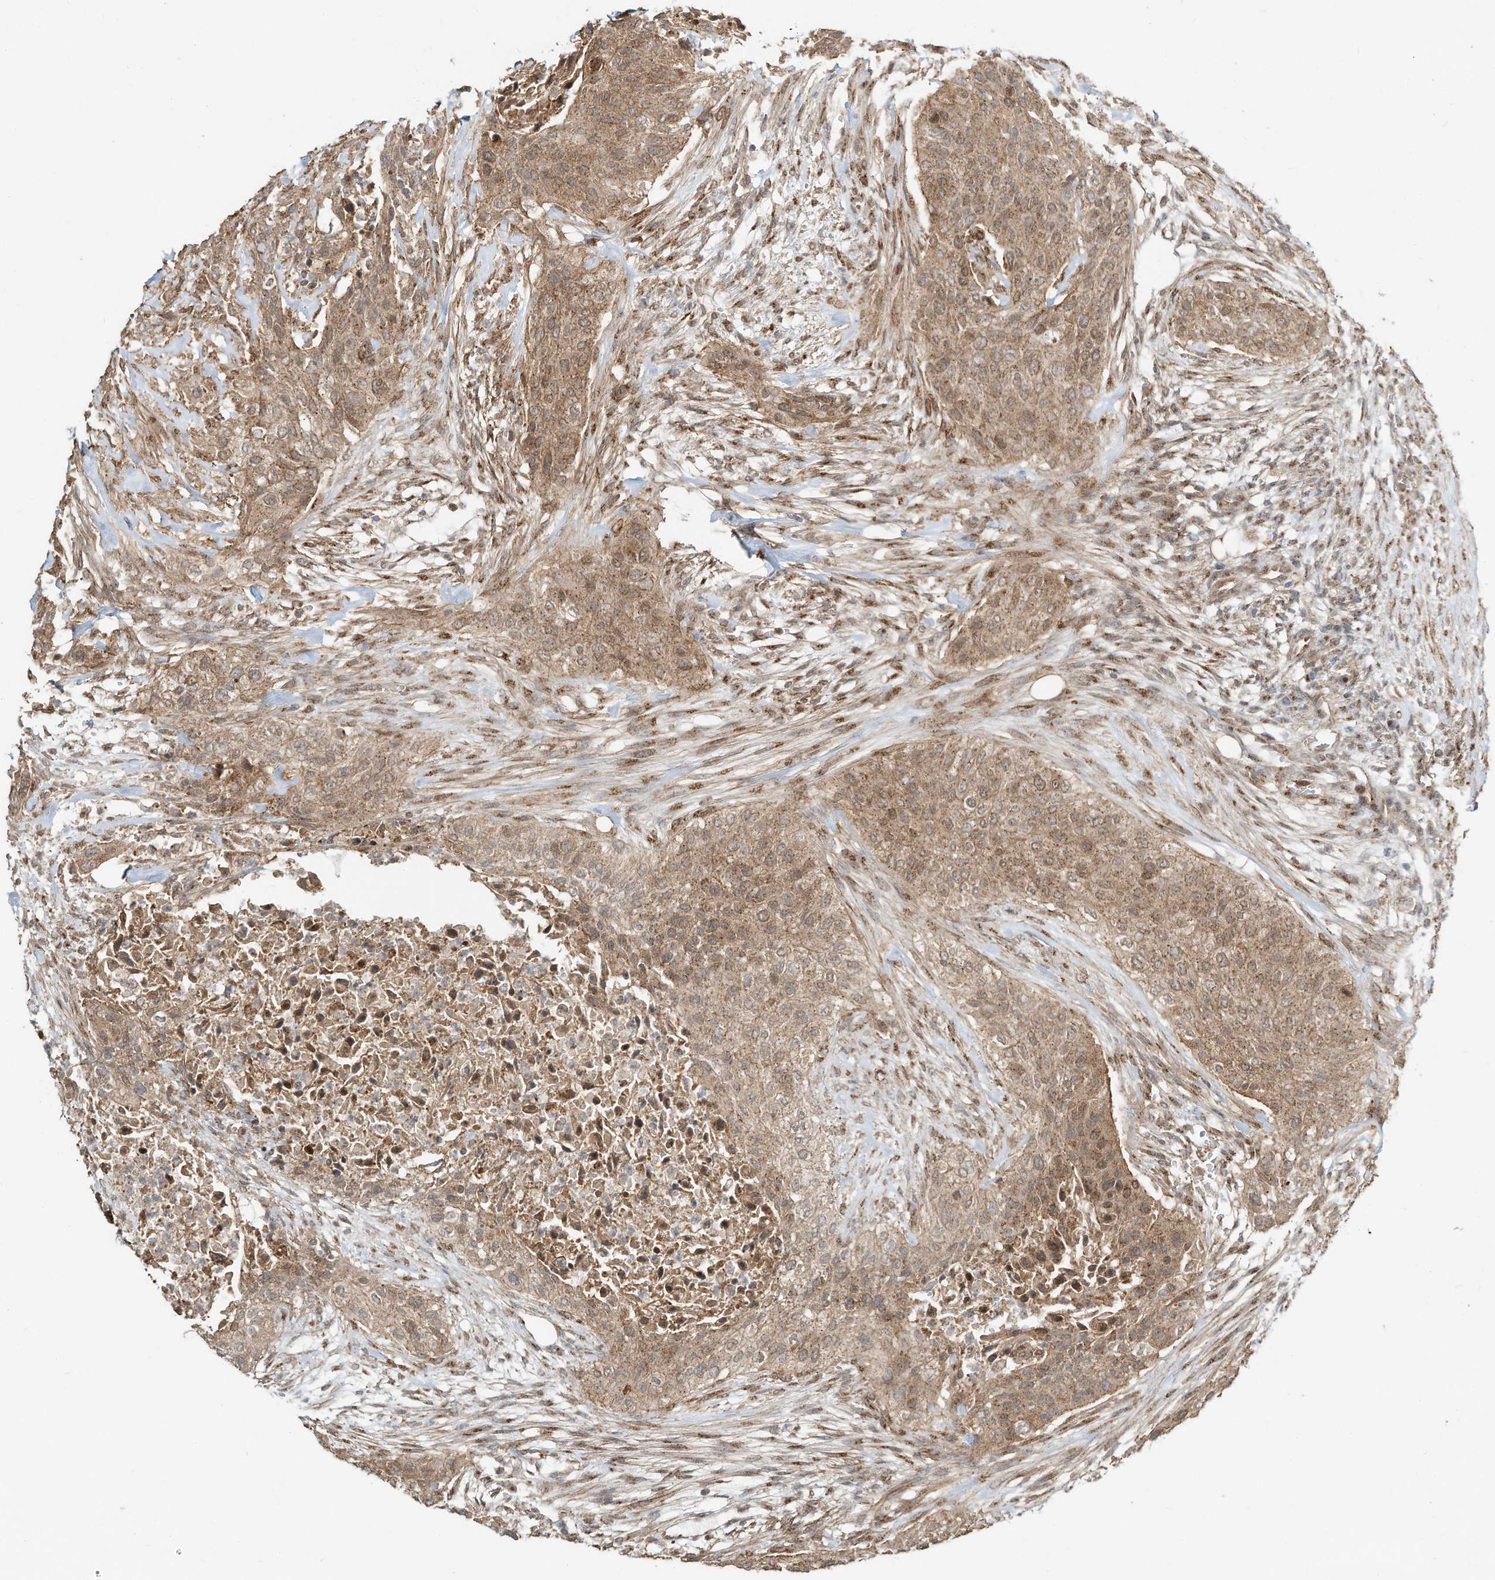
{"staining": {"intensity": "moderate", "quantity": ">75%", "location": "cytoplasmic/membranous"}, "tissue": "urothelial cancer", "cell_type": "Tumor cells", "image_type": "cancer", "snomed": [{"axis": "morphology", "description": "Urothelial carcinoma, High grade"}, {"axis": "topography", "description": "Urinary bladder"}], "caption": "About >75% of tumor cells in urothelial carcinoma (high-grade) show moderate cytoplasmic/membranous protein positivity as visualized by brown immunohistochemical staining.", "gene": "CUX1", "patient": {"sex": "male", "age": 35}}